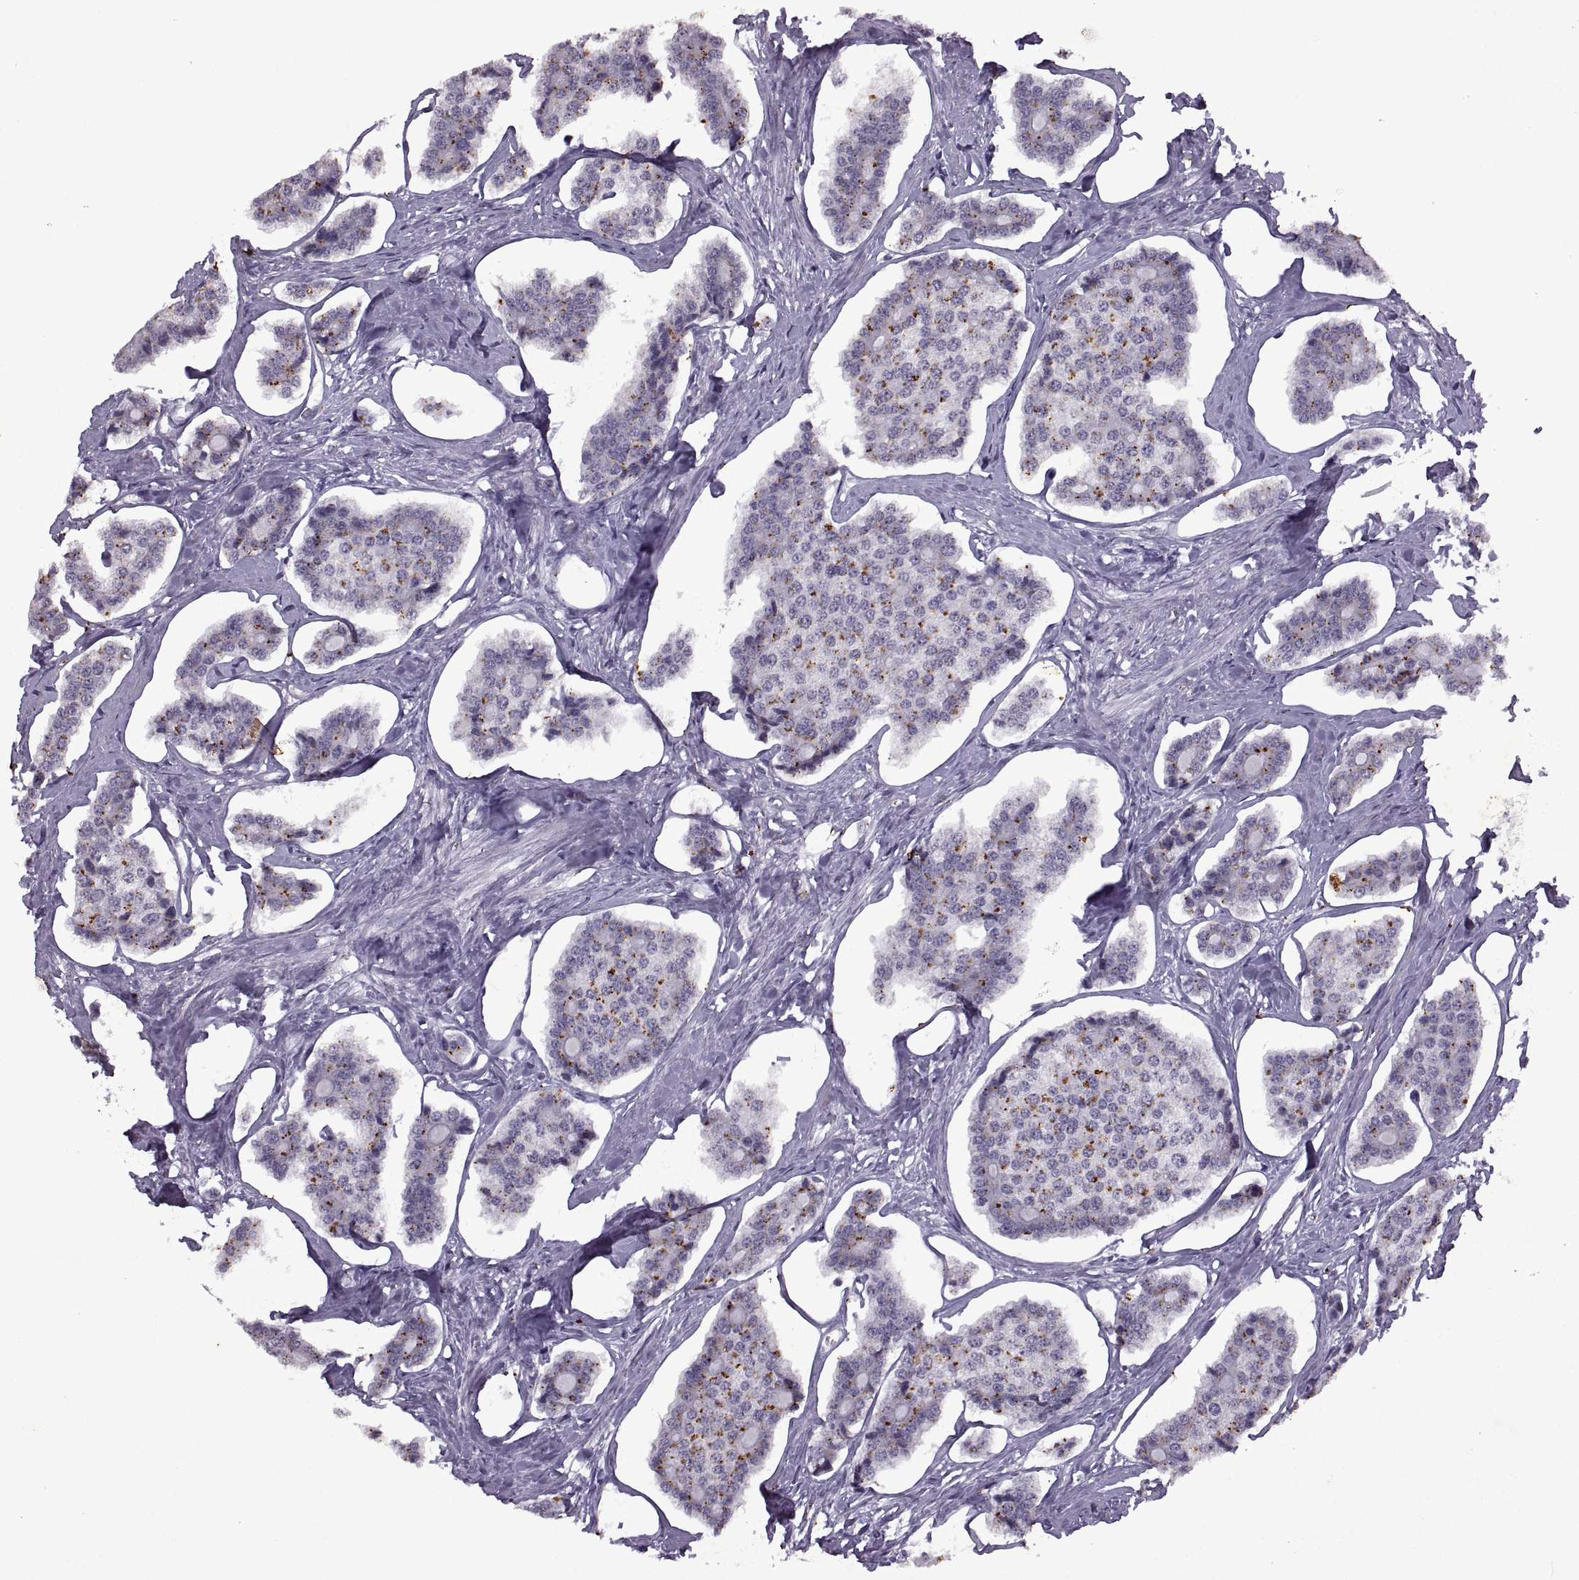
{"staining": {"intensity": "negative", "quantity": "none", "location": "none"}, "tissue": "carcinoid", "cell_type": "Tumor cells", "image_type": "cancer", "snomed": [{"axis": "morphology", "description": "Carcinoid, malignant, NOS"}, {"axis": "topography", "description": "Small intestine"}], "caption": "The image reveals no staining of tumor cells in carcinoid.", "gene": "SINHCAF", "patient": {"sex": "female", "age": 65}}